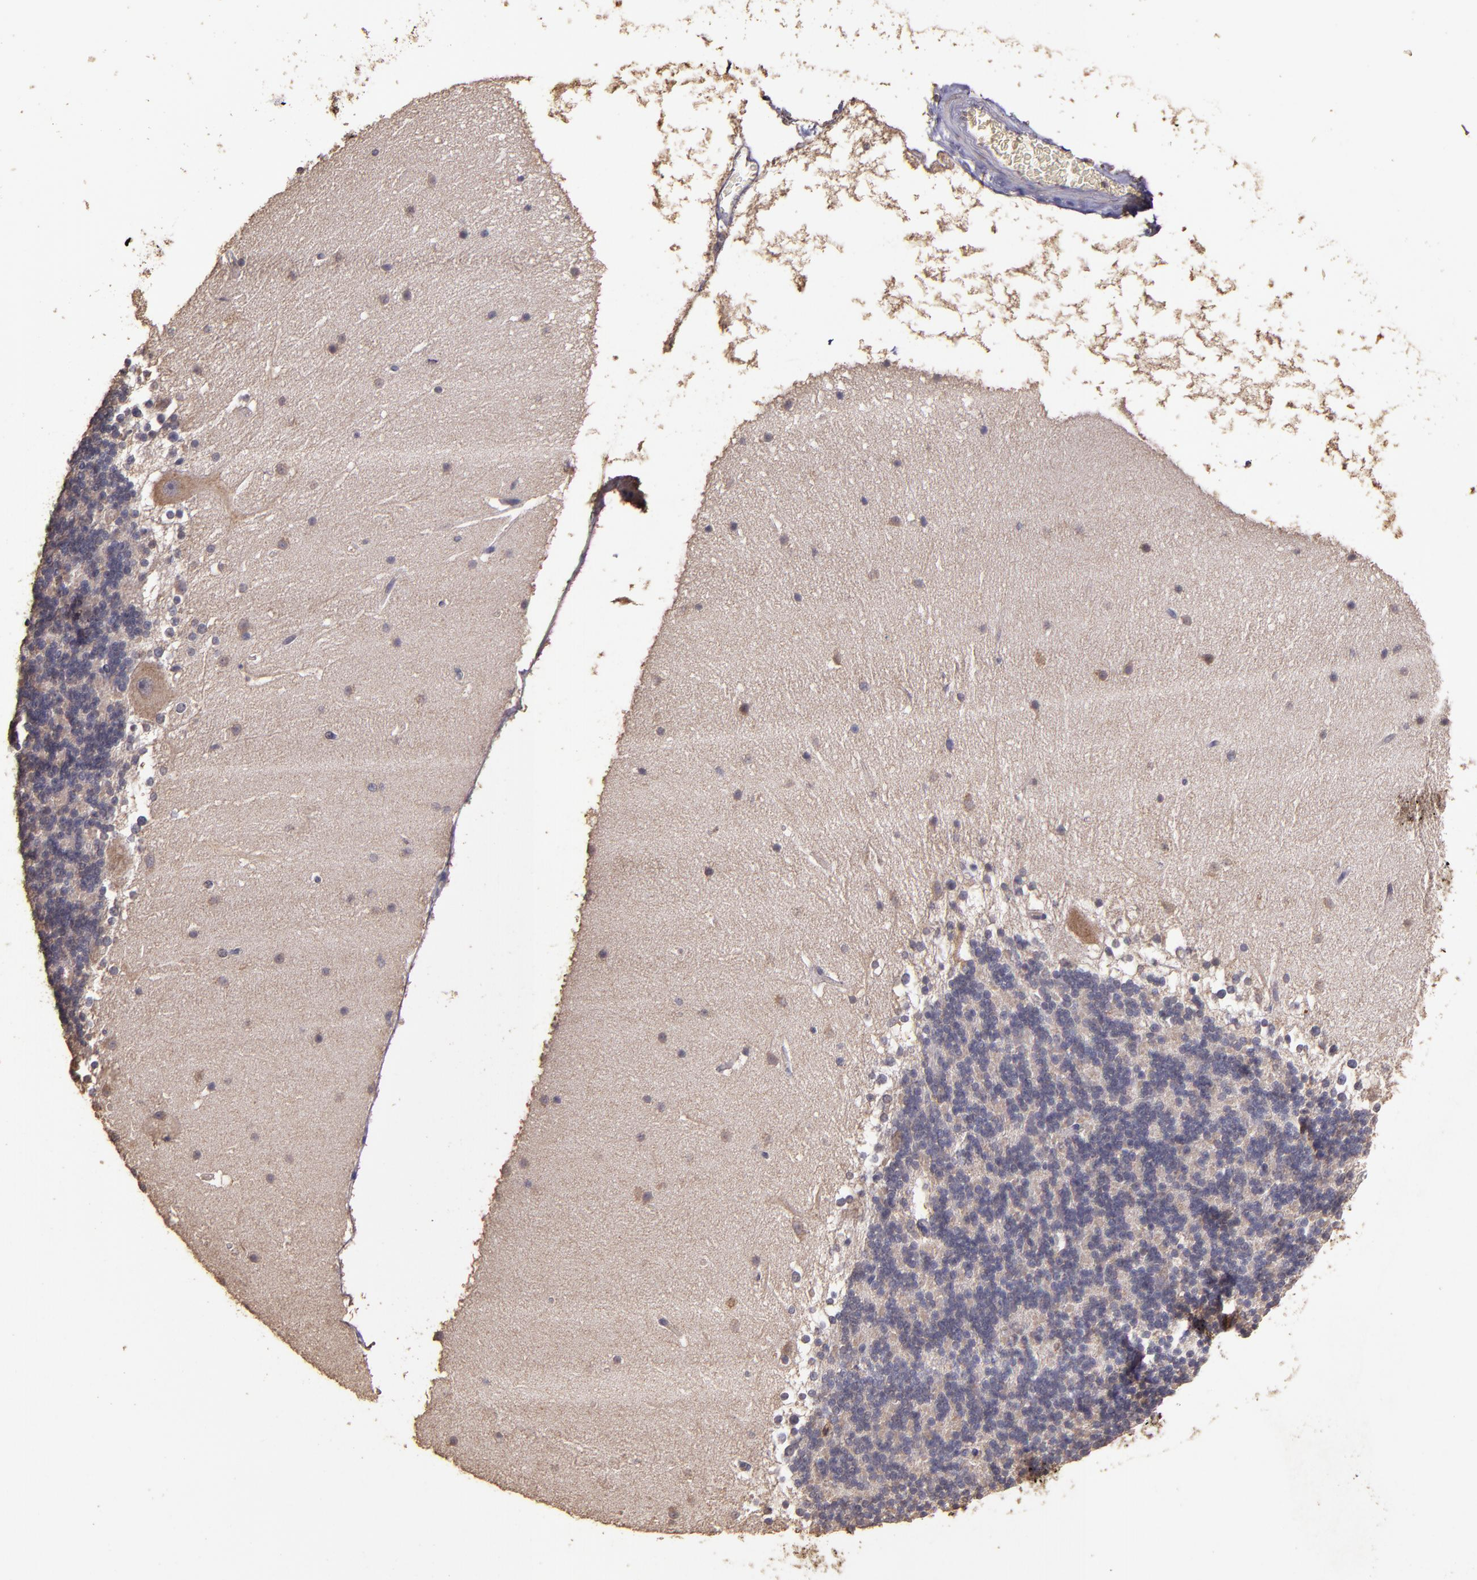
{"staining": {"intensity": "negative", "quantity": "none", "location": "none"}, "tissue": "cerebellum", "cell_type": "Cells in granular layer", "image_type": "normal", "snomed": [{"axis": "morphology", "description": "Normal tissue, NOS"}, {"axis": "topography", "description": "Cerebellum"}], "caption": "A high-resolution photomicrograph shows immunohistochemistry (IHC) staining of unremarkable cerebellum, which shows no significant positivity in cells in granular layer. (Brightfield microscopy of DAB (3,3'-diaminobenzidine) immunohistochemistry at high magnification).", "gene": "HECTD1", "patient": {"sex": "female", "age": 19}}